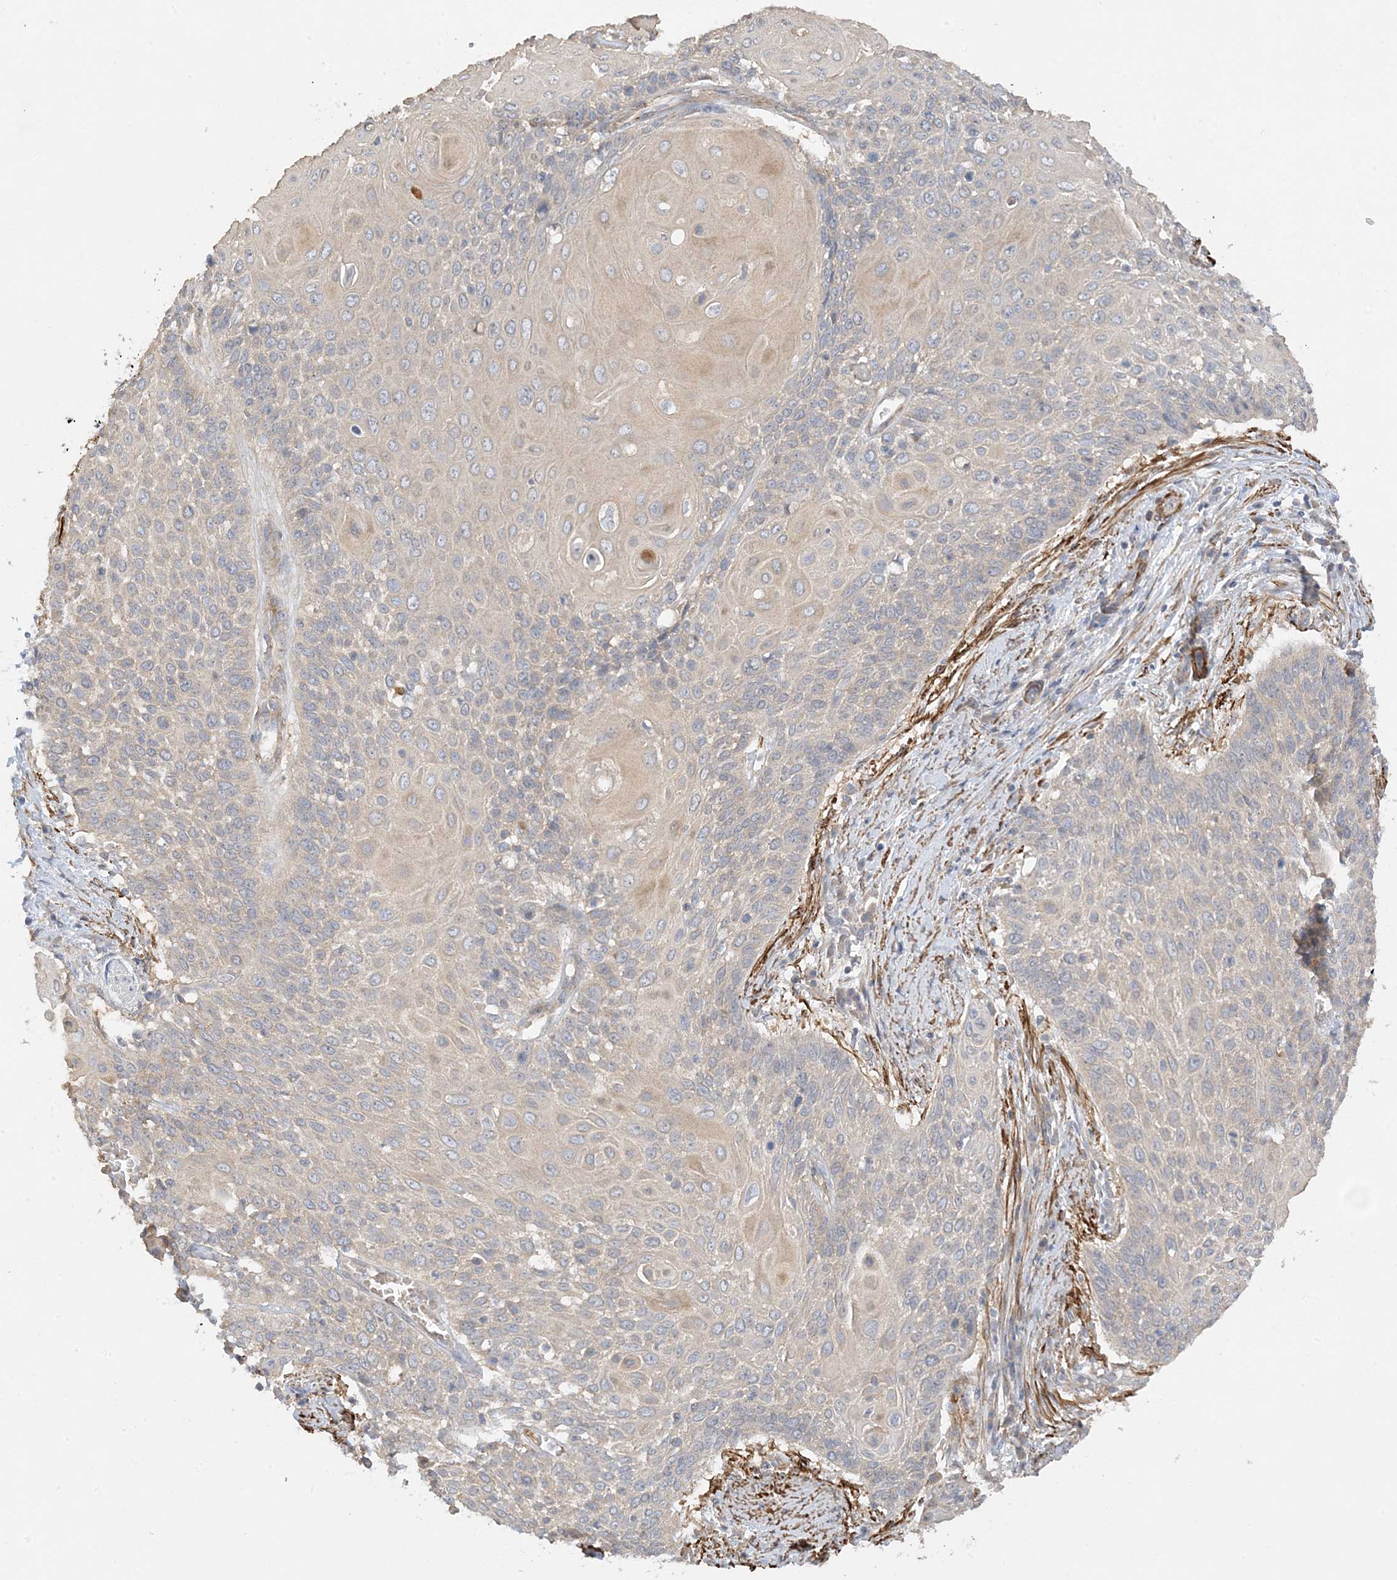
{"staining": {"intensity": "weak", "quantity": "25%-75%", "location": "cytoplasmic/membranous"}, "tissue": "cervical cancer", "cell_type": "Tumor cells", "image_type": "cancer", "snomed": [{"axis": "morphology", "description": "Squamous cell carcinoma, NOS"}, {"axis": "topography", "description": "Cervix"}], "caption": "Immunohistochemistry (IHC) of cervical cancer demonstrates low levels of weak cytoplasmic/membranous staining in approximately 25%-75% of tumor cells.", "gene": "KIFBP", "patient": {"sex": "female", "age": 39}}